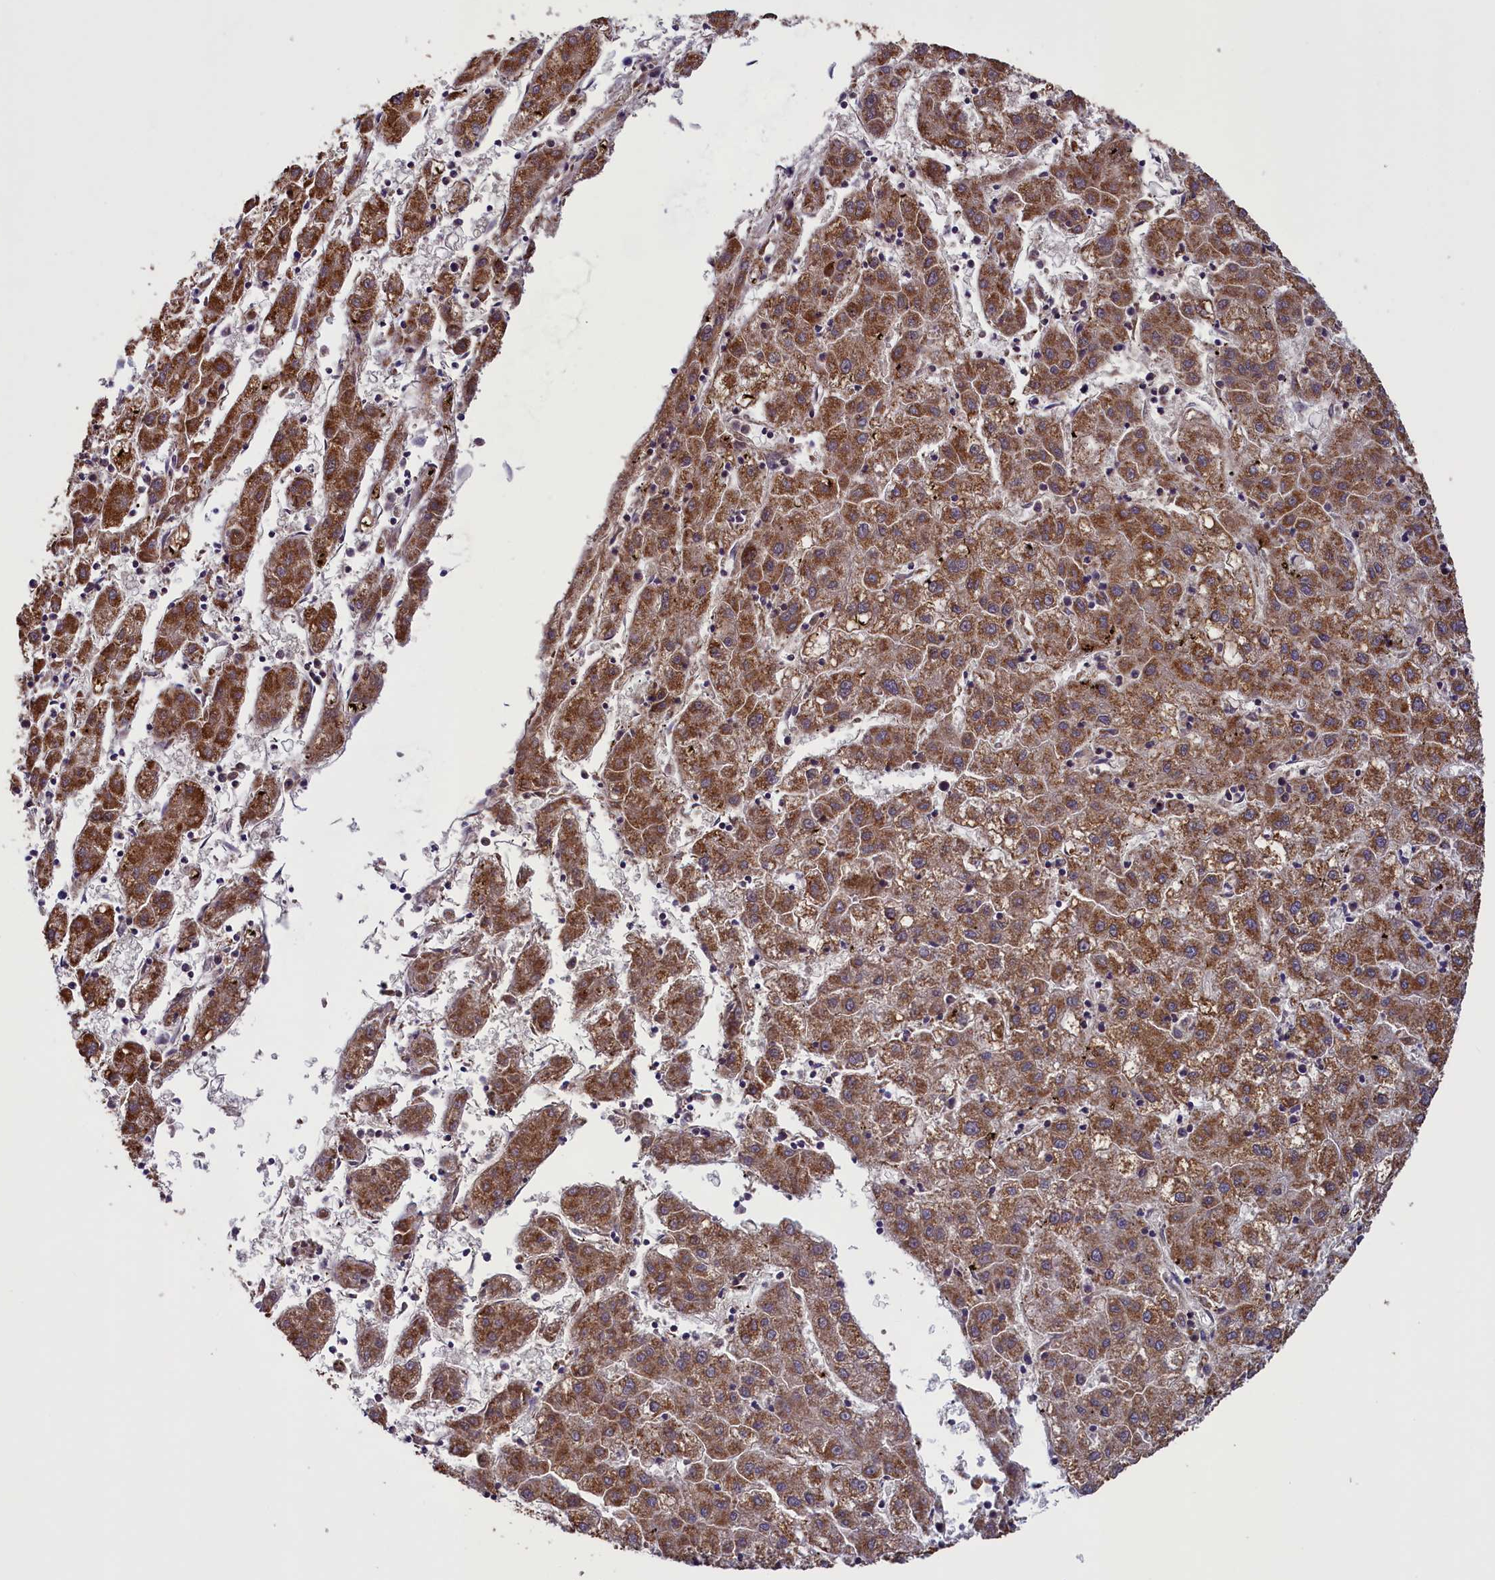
{"staining": {"intensity": "moderate", "quantity": ">75%", "location": "cytoplasmic/membranous"}, "tissue": "liver cancer", "cell_type": "Tumor cells", "image_type": "cancer", "snomed": [{"axis": "morphology", "description": "Carcinoma, Hepatocellular, NOS"}, {"axis": "topography", "description": "Liver"}], "caption": "DAB (3,3'-diaminobenzidine) immunohistochemical staining of liver hepatocellular carcinoma reveals moderate cytoplasmic/membranous protein expression in approximately >75% of tumor cells.", "gene": "ACAD8", "patient": {"sex": "male", "age": 72}}